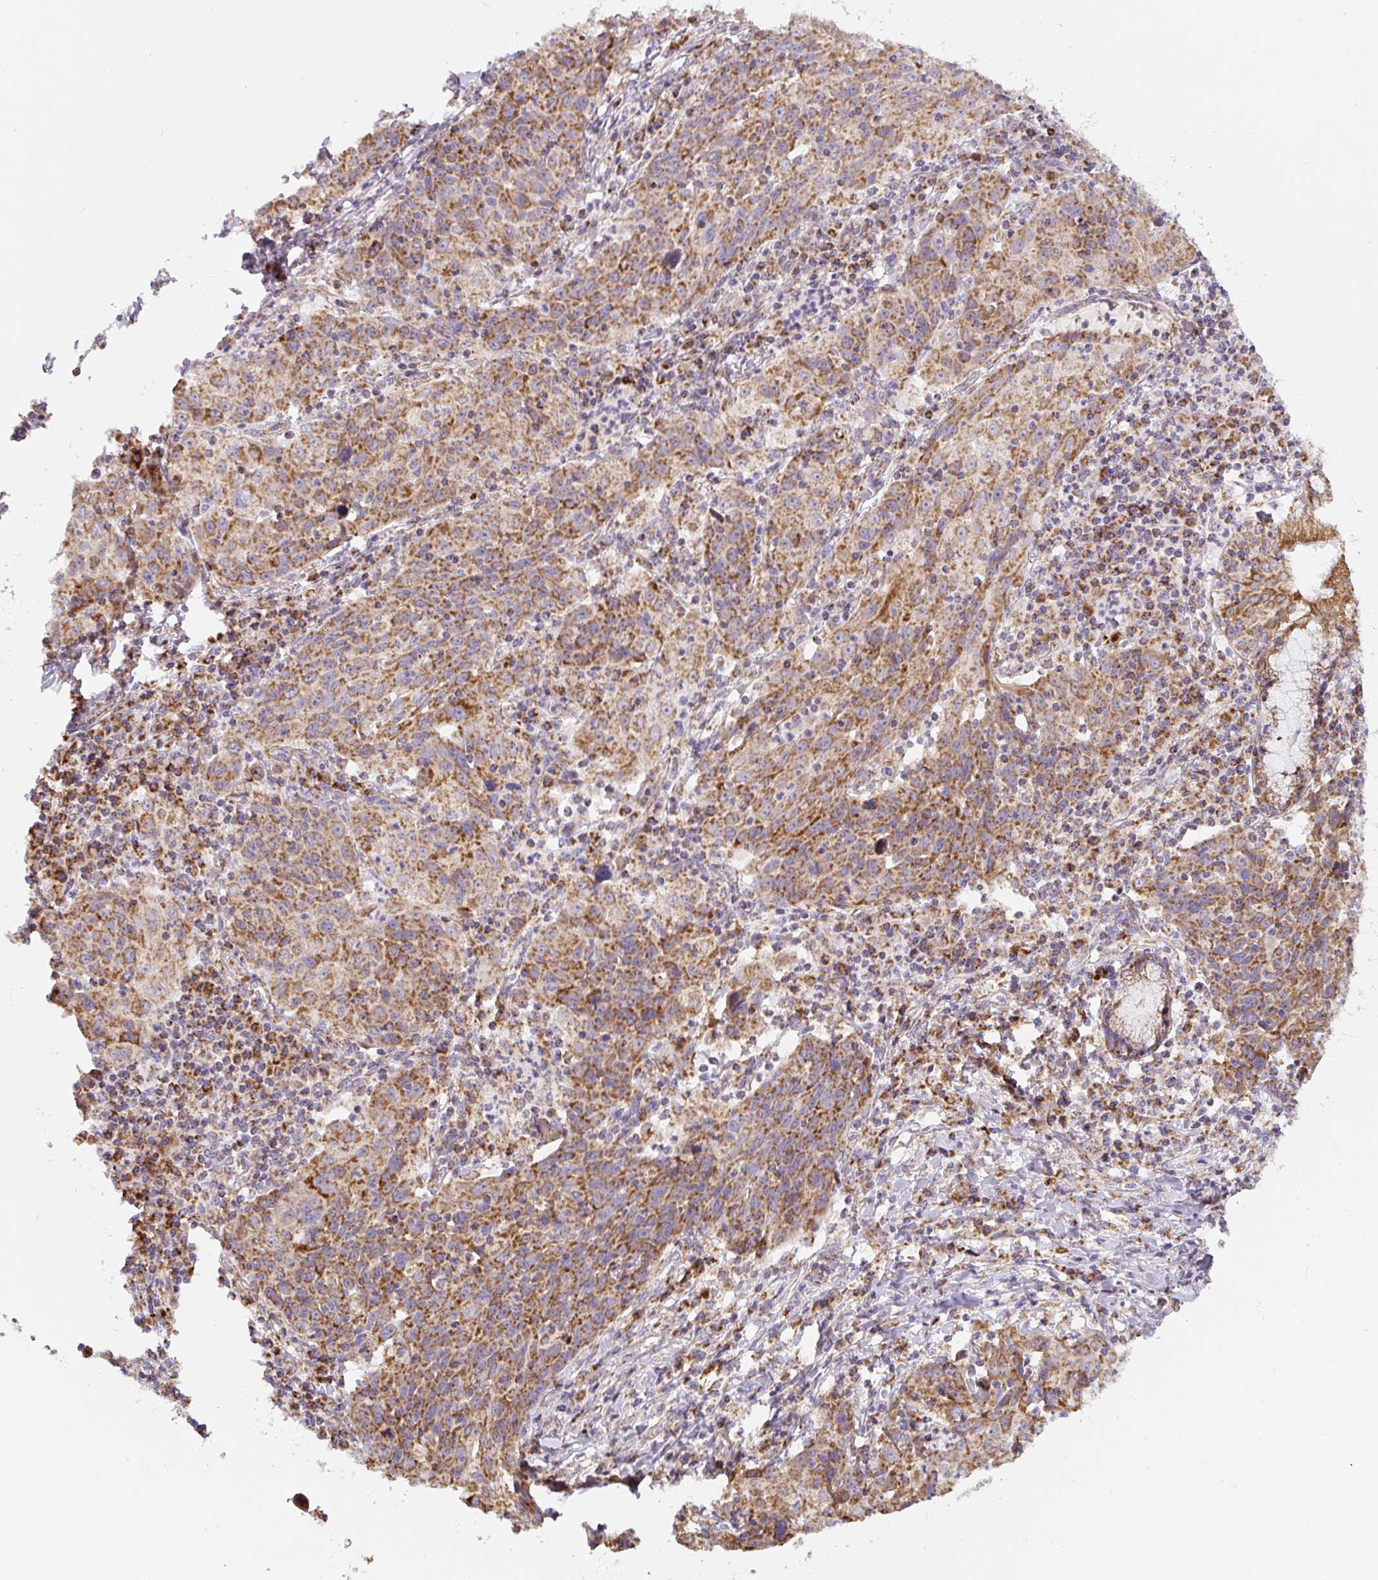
{"staining": {"intensity": "moderate", "quantity": ">75%", "location": "cytoplasmic/membranous"}, "tissue": "lung cancer", "cell_type": "Tumor cells", "image_type": "cancer", "snomed": [{"axis": "morphology", "description": "Squamous cell carcinoma, NOS"}, {"axis": "morphology", "description": "Squamous cell carcinoma, metastatic, NOS"}, {"axis": "topography", "description": "Bronchus"}, {"axis": "topography", "description": "Lung"}], "caption": "A micrograph of human lung cancer (metastatic squamous cell carcinoma) stained for a protein shows moderate cytoplasmic/membranous brown staining in tumor cells.", "gene": "MT-CO2", "patient": {"sex": "male", "age": 62}}